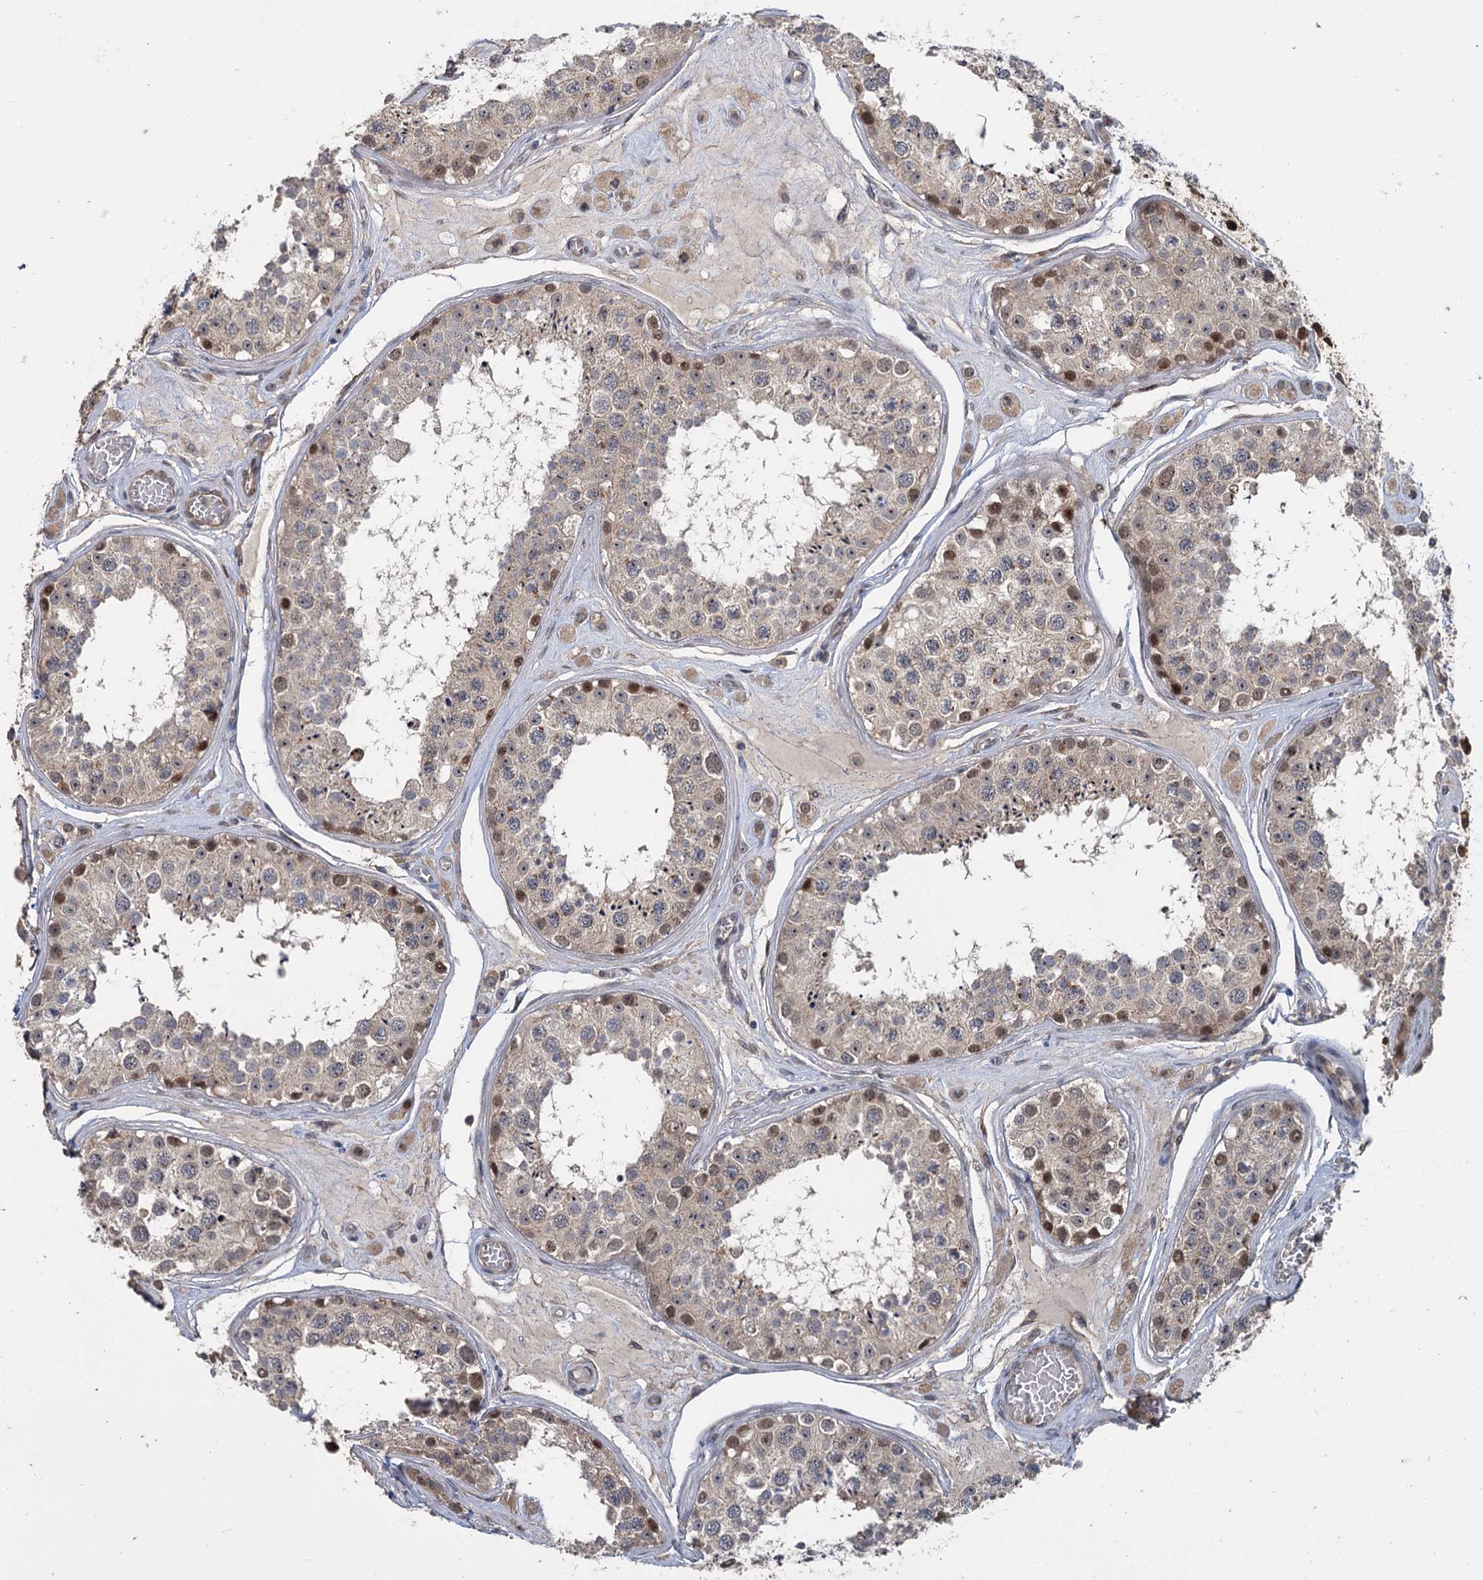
{"staining": {"intensity": "strong", "quantity": "25%-75%", "location": "cytoplasmic/membranous,nuclear"}, "tissue": "testis", "cell_type": "Cells in seminiferous ducts", "image_type": "normal", "snomed": [{"axis": "morphology", "description": "Normal tissue, NOS"}, {"axis": "topography", "description": "Testis"}], "caption": "Testis stained with immunohistochemistry displays strong cytoplasmic/membranous,nuclear expression in approximately 25%-75% of cells in seminiferous ducts.", "gene": "KANSL2", "patient": {"sex": "male", "age": 25}}